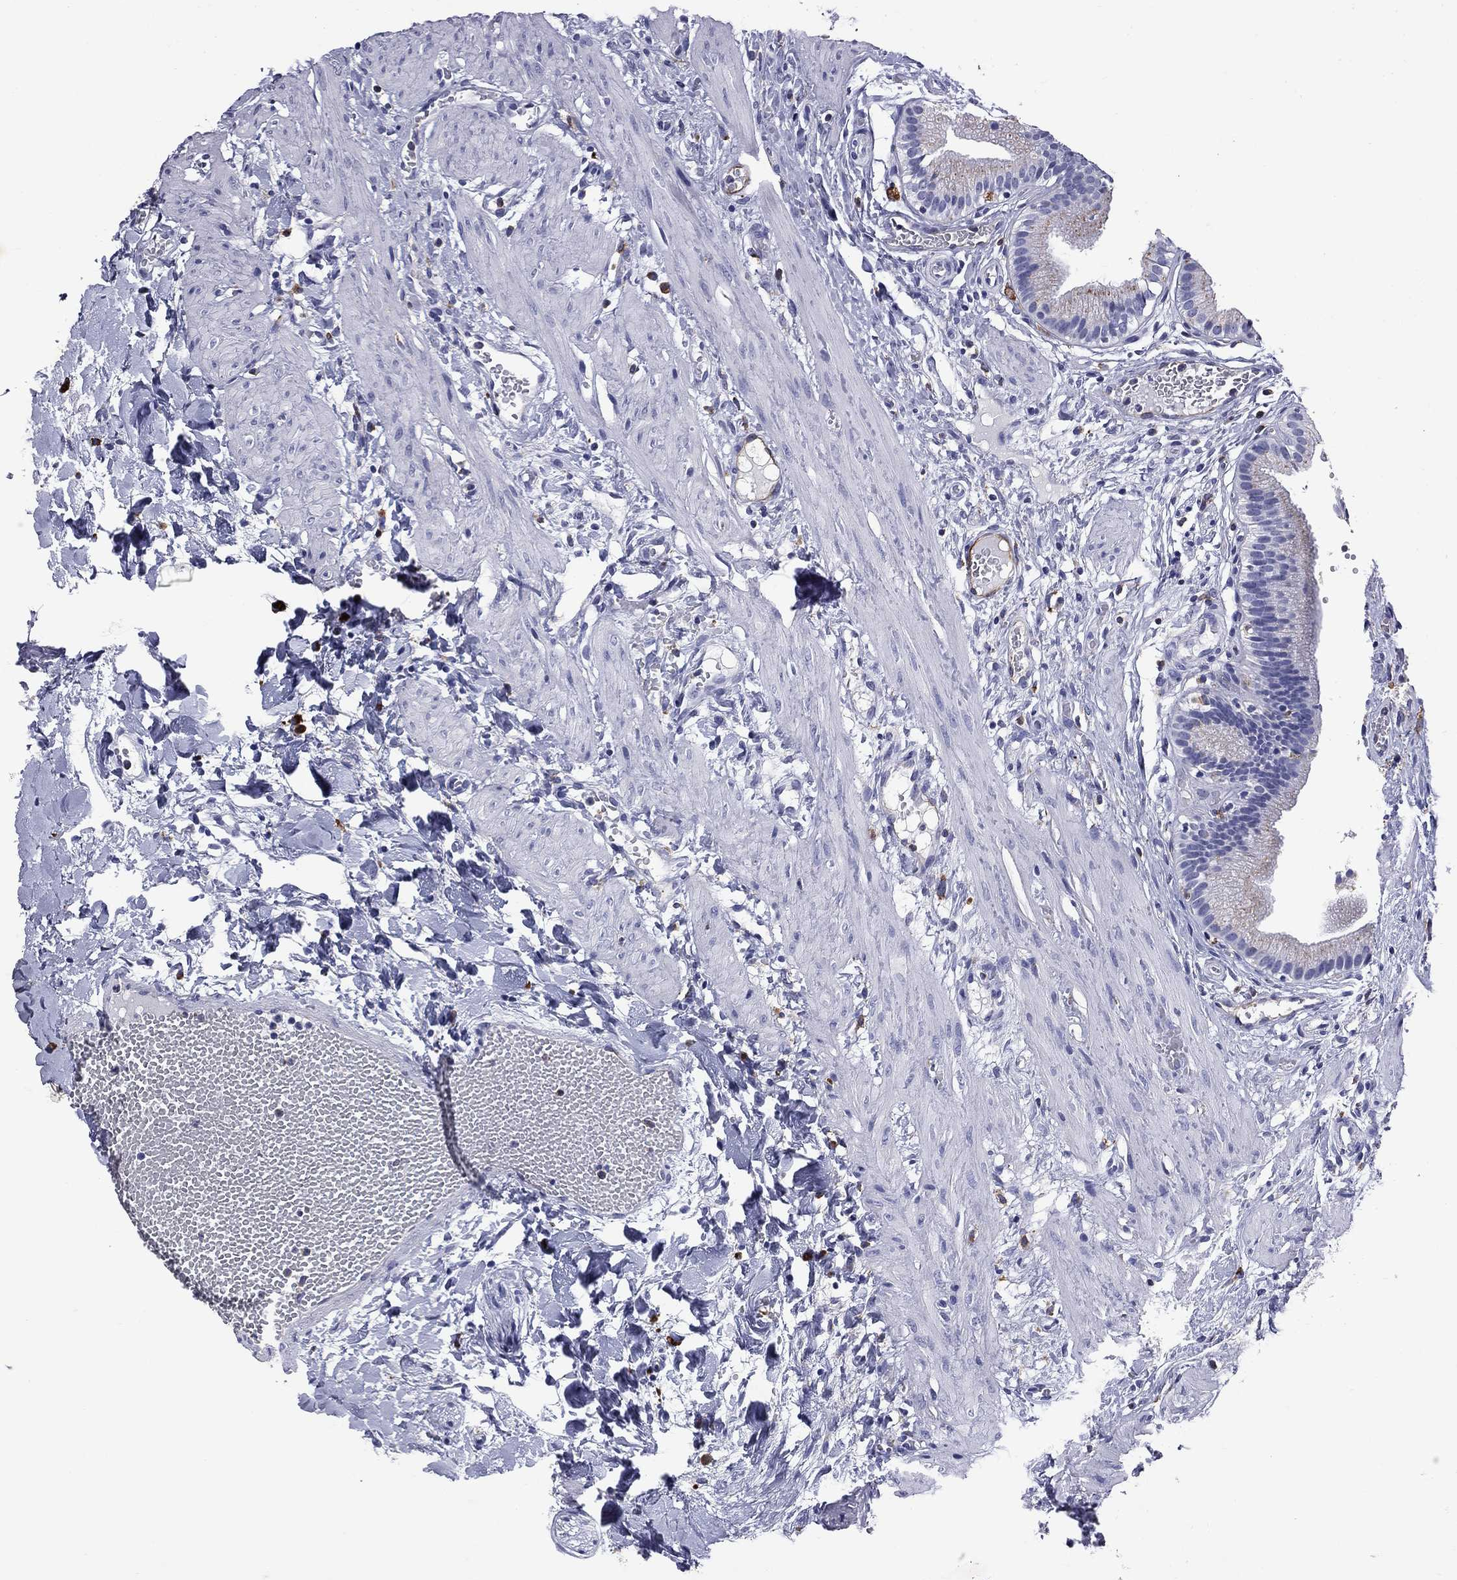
{"staining": {"intensity": "negative", "quantity": "none", "location": "none"}, "tissue": "gallbladder", "cell_type": "Glandular cells", "image_type": "normal", "snomed": [{"axis": "morphology", "description": "Normal tissue, NOS"}, {"axis": "topography", "description": "Gallbladder"}], "caption": "Immunohistochemistry histopathology image of benign gallbladder stained for a protein (brown), which reveals no staining in glandular cells. (DAB (3,3'-diaminobenzidine) immunohistochemistry visualized using brightfield microscopy, high magnification).", "gene": "MADCAM1", "patient": {"sex": "female", "age": 24}}